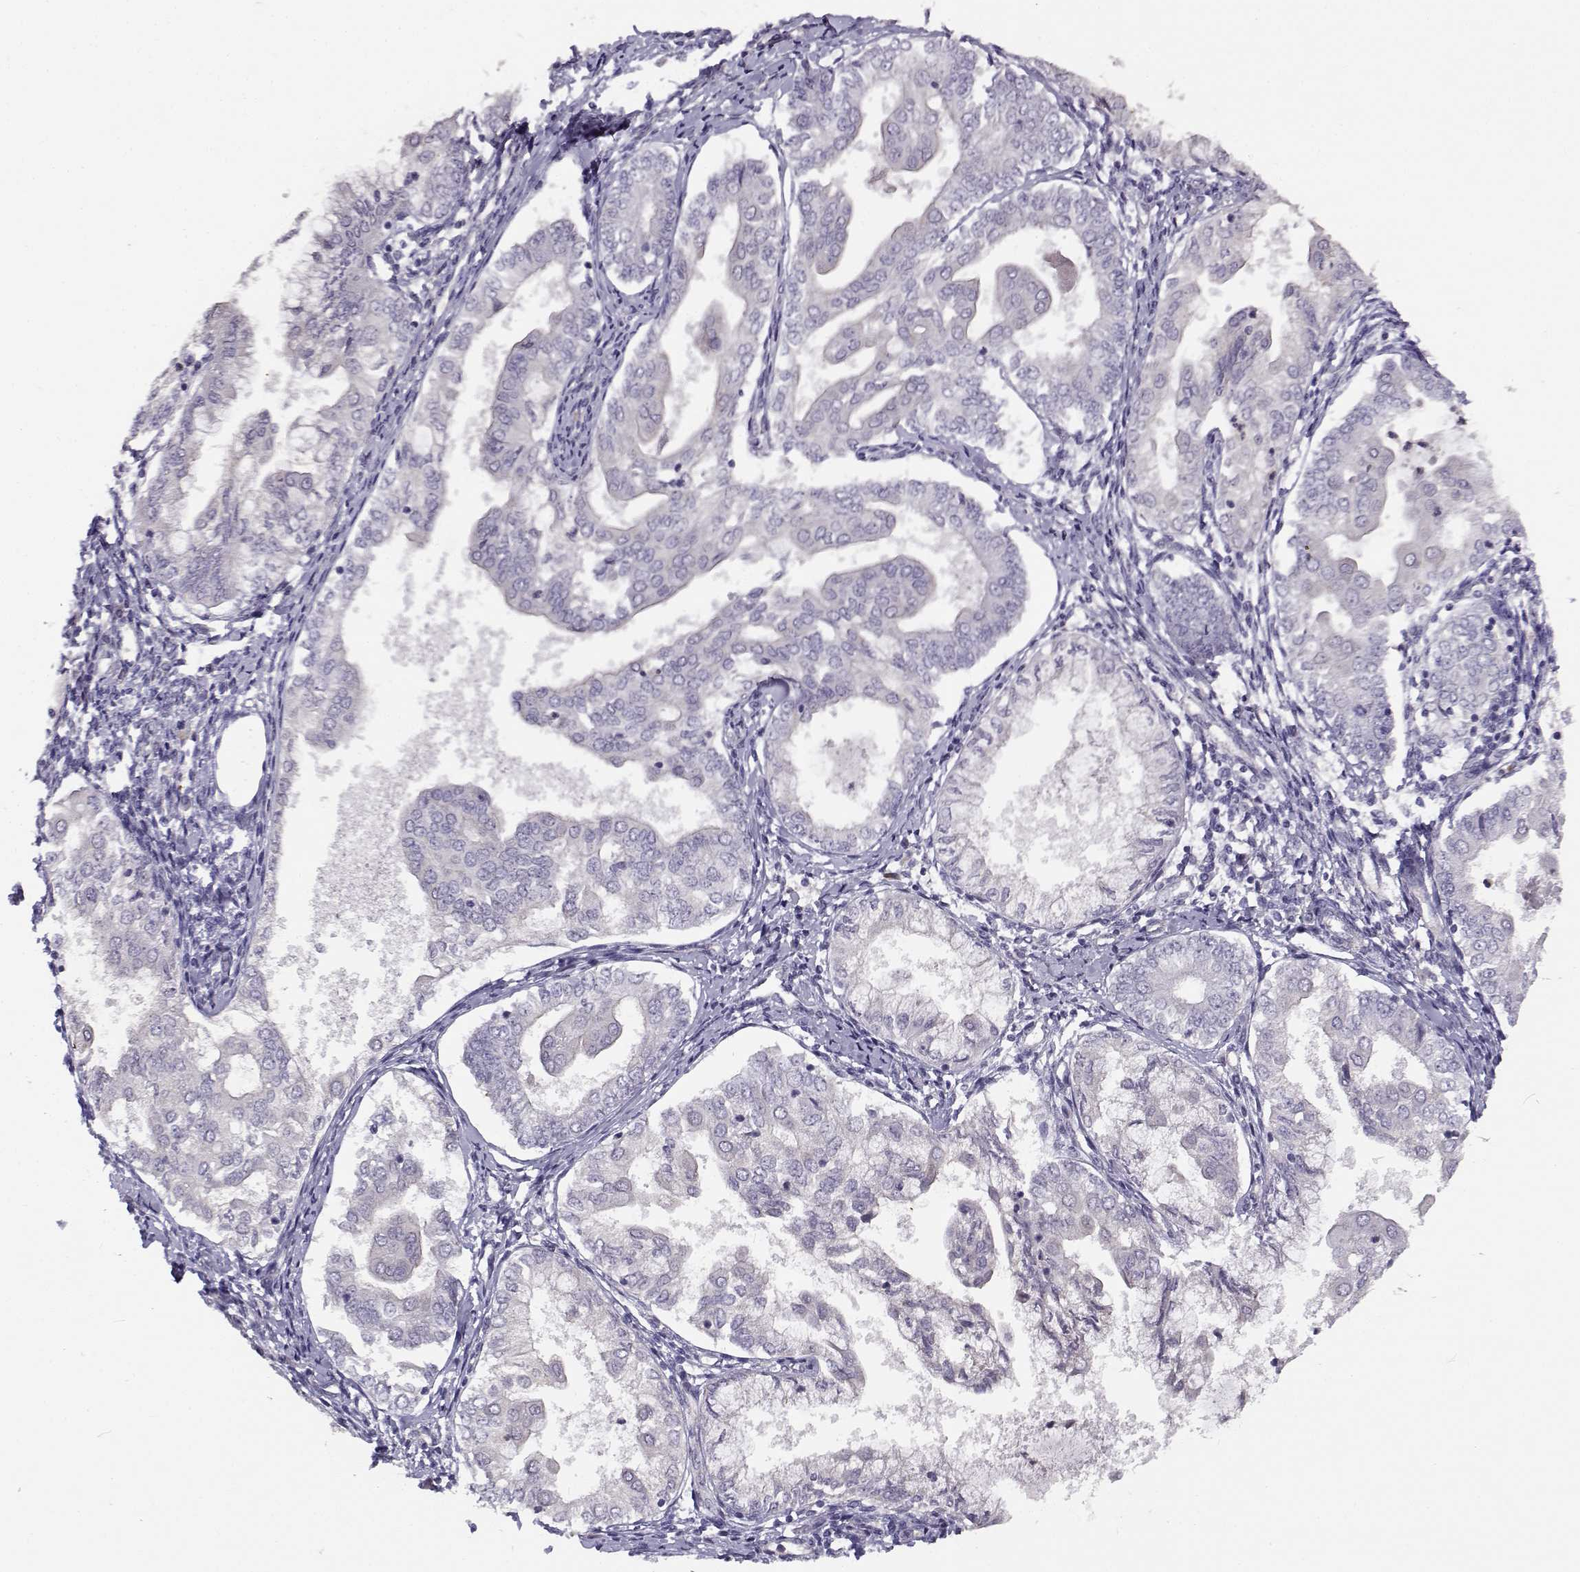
{"staining": {"intensity": "negative", "quantity": "none", "location": "none"}, "tissue": "endometrial cancer", "cell_type": "Tumor cells", "image_type": "cancer", "snomed": [{"axis": "morphology", "description": "Adenocarcinoma, NOS"}, {"axis": "topography", "description": "Endometrium"}], "caption": "Immunohistochemistry image of neoplastic tissue: human endometrial cancer stained with DAB demonstrates no significant protein staining in tumor cells.", "gene": "TMEM145", "patient": {"sex": "female", "age": 68}}